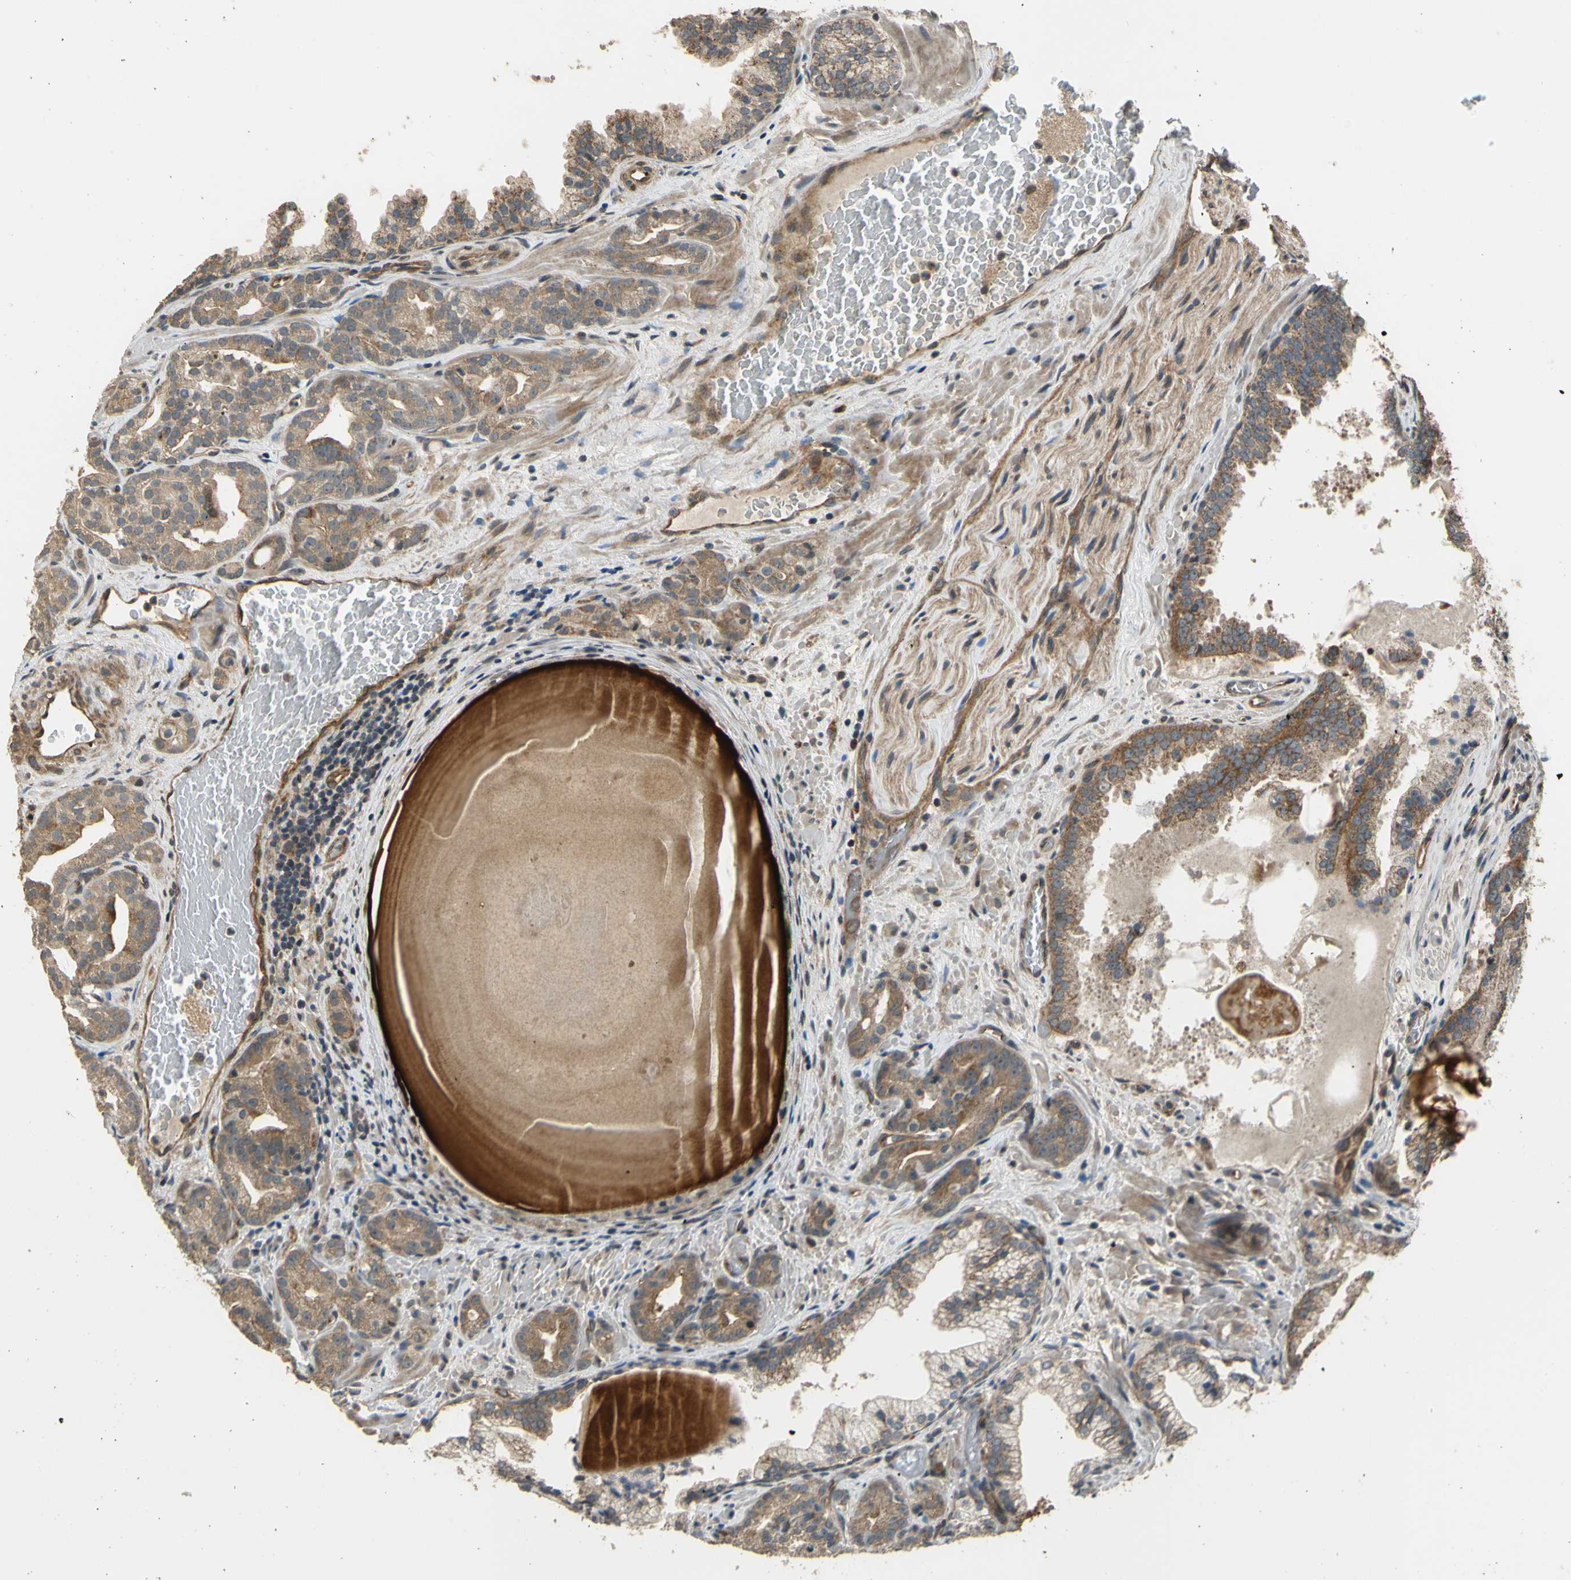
{"staining": {"intensity": "moderate", "quantity": ">75%", "location": "cytoplasmic/membranous"}, "tissue": "prostate cancer", "cell_type": "Tumor cells", "image_type": "cancer", "snomed": [{"axis": "morphology", "description": "Adenocarcinoma, Low grade"}, {"axis": "topography", "description": "Prostate"}], "caption": "Moderate cytoplasmic/membranous protein expression is identified in approximately >75% of tumor cells in low-grade adenocarcinoma (prostate).", "gene": "EFNB2", "patient": {"sex": "male", "age": 63}}